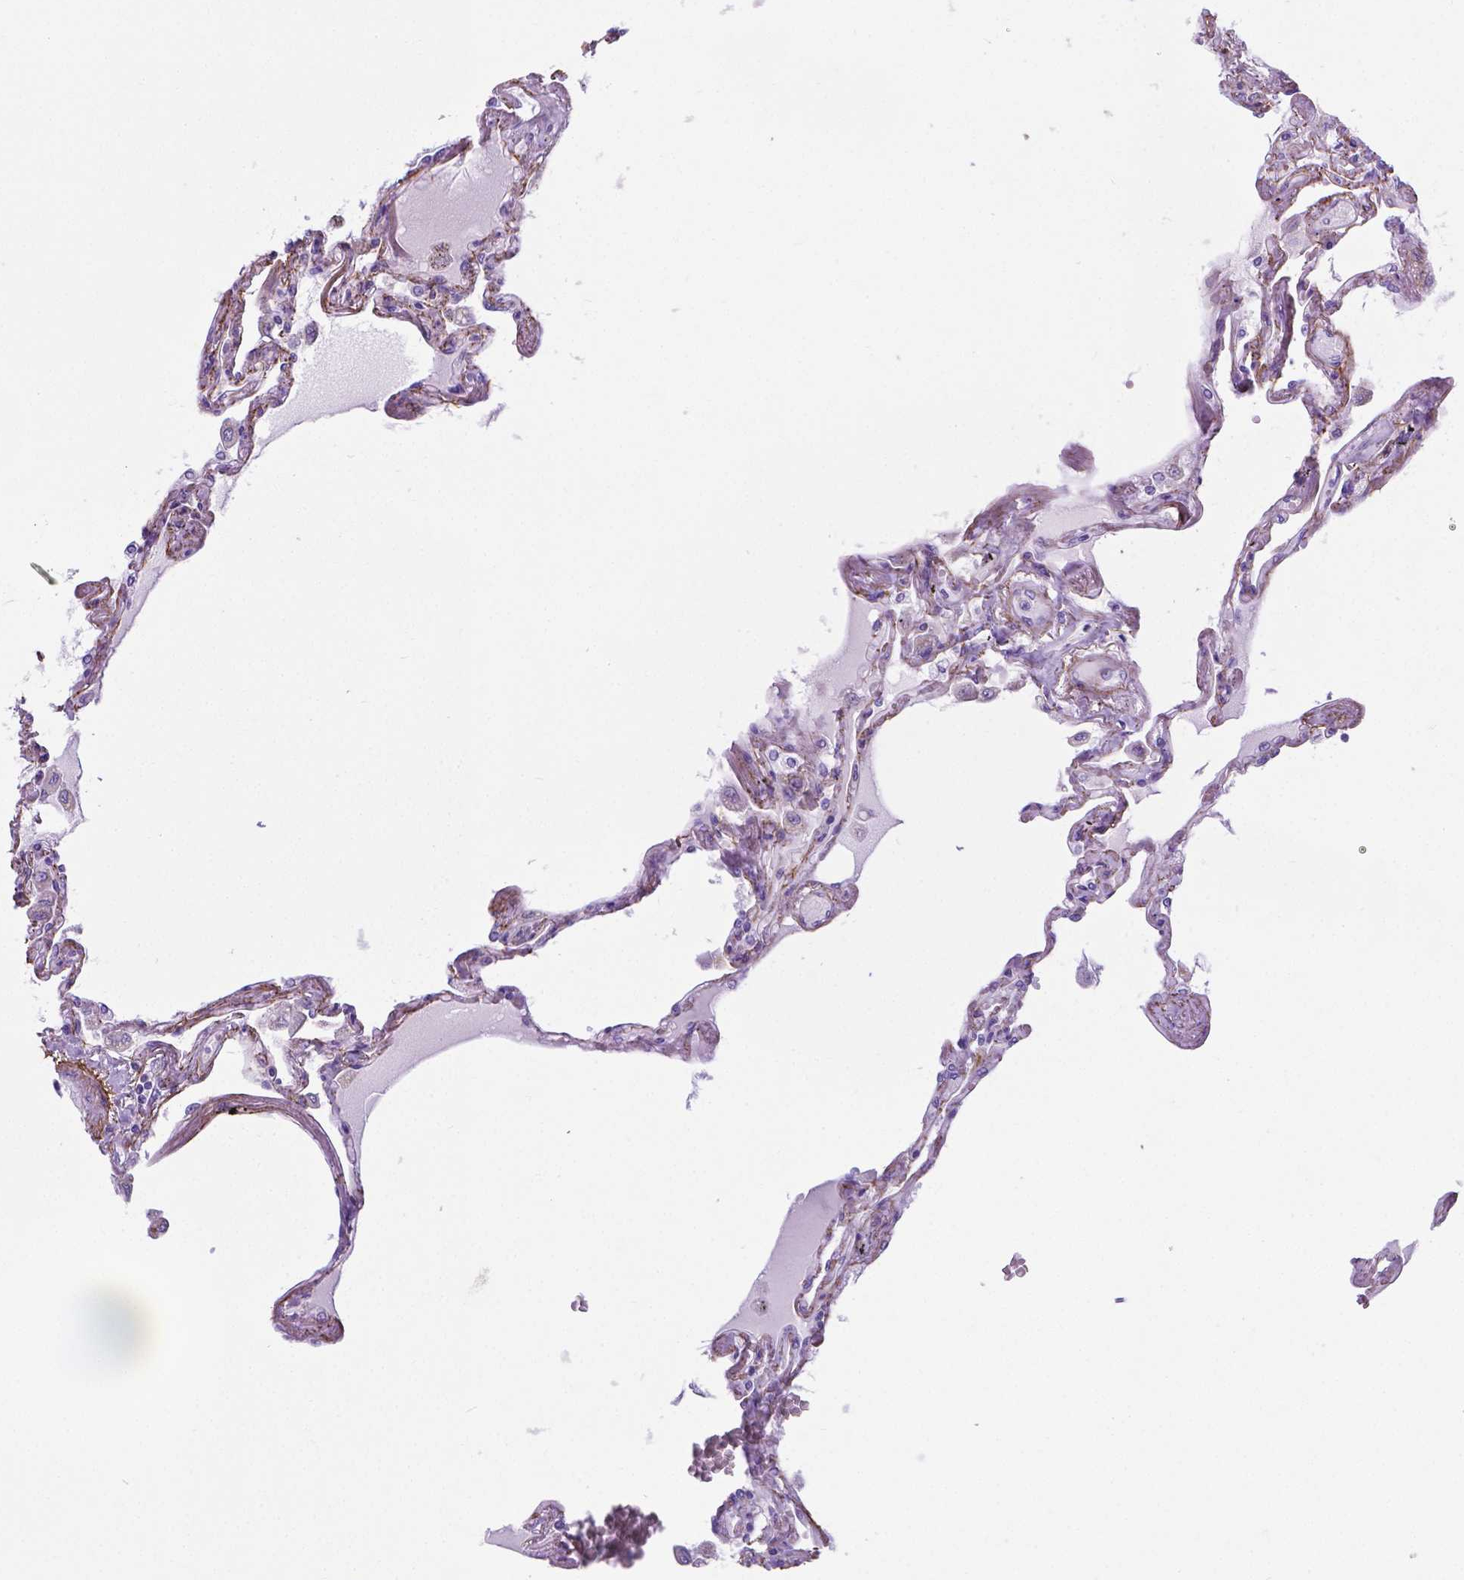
{"staining": {"intensity": "negative", "quantity": "none", "location": "none"}, "tissue": "lung", "cell_type": "Alveolar cells", "image_type": "normal", "snomed": [{"axis": "morphology", "description": "Normal tissue, NOS"}, {"axis": "morphology", "description": "Adenocarcinoma, NOS"}, {"axis": "topography", "description": "Cartilage tissue"}, {"axis": "topography", "description": "Lung"}], "caption": "Immunohistochemistry photomicrograph of benign human lung stained for a protein (brown), which displays no positivity in alveolar cells. (DAB (3,3'-diaminobenzidine) immunohistochemistry, high magnification).", "gene": "MFAP2", "patient": {"sex": "female", "age": 67}}